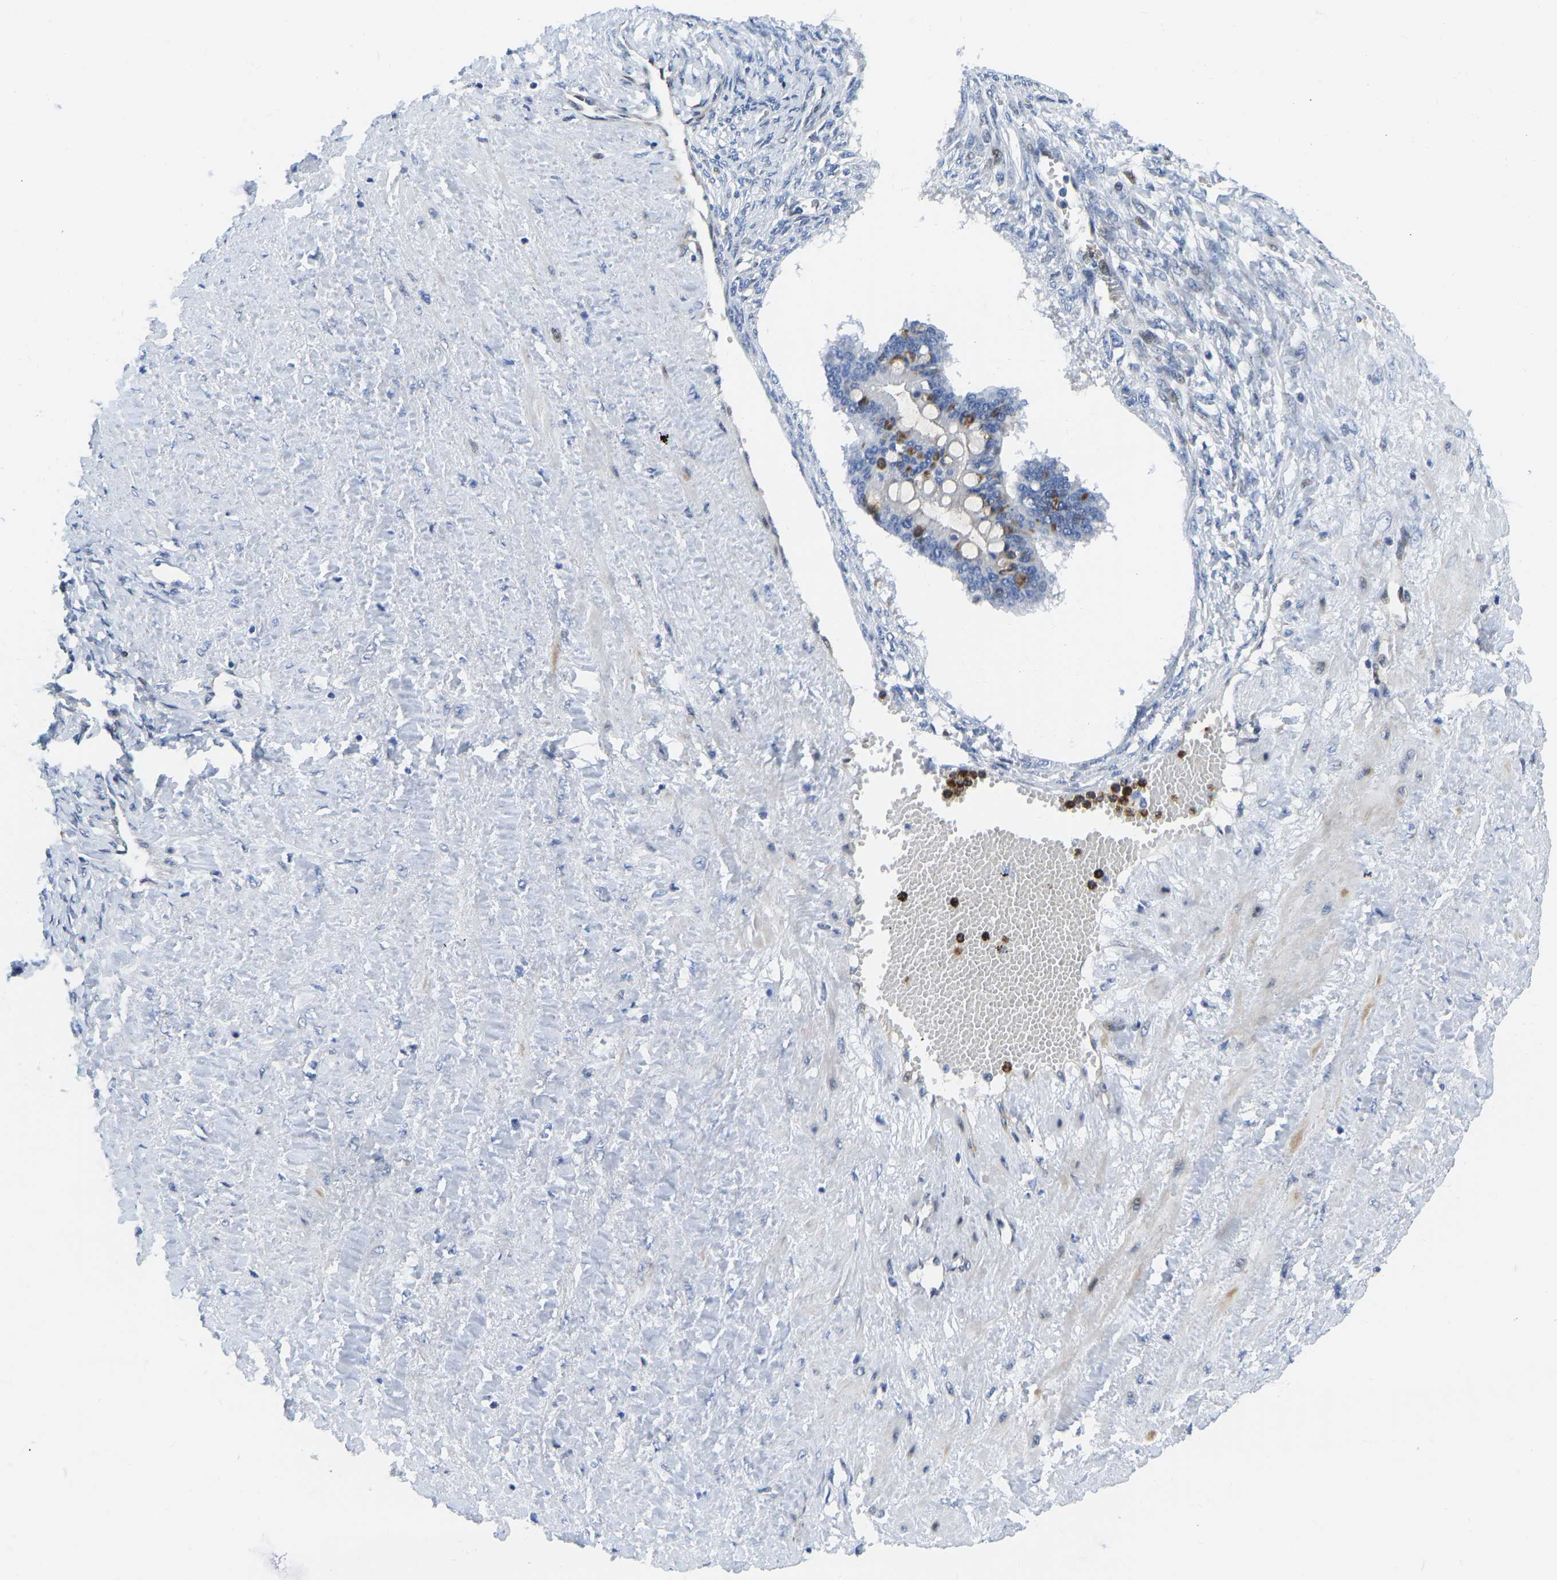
{"staining": {"intensity": "moderate", "quantity": "<25%", "location": "nuclear"}, "tissue": "ovarian cancer", "cell_type": "Tumor cells", "image_type": "cancer", "snomed": [{"axis": "morphology", "description": "Cystadenocarcinoma, mucinous, NOS"}, {"axis": "topography", "description": "Ovary"}], "caption": "This is an image of immunohistochemistry staining of ovarian cancer (mucinous cystadenocarcinoma), which shows moderate staining in the nuclear of tumor cells.", "gene": "HDAC5", "patient": {"sex": "female", "age": 73}}